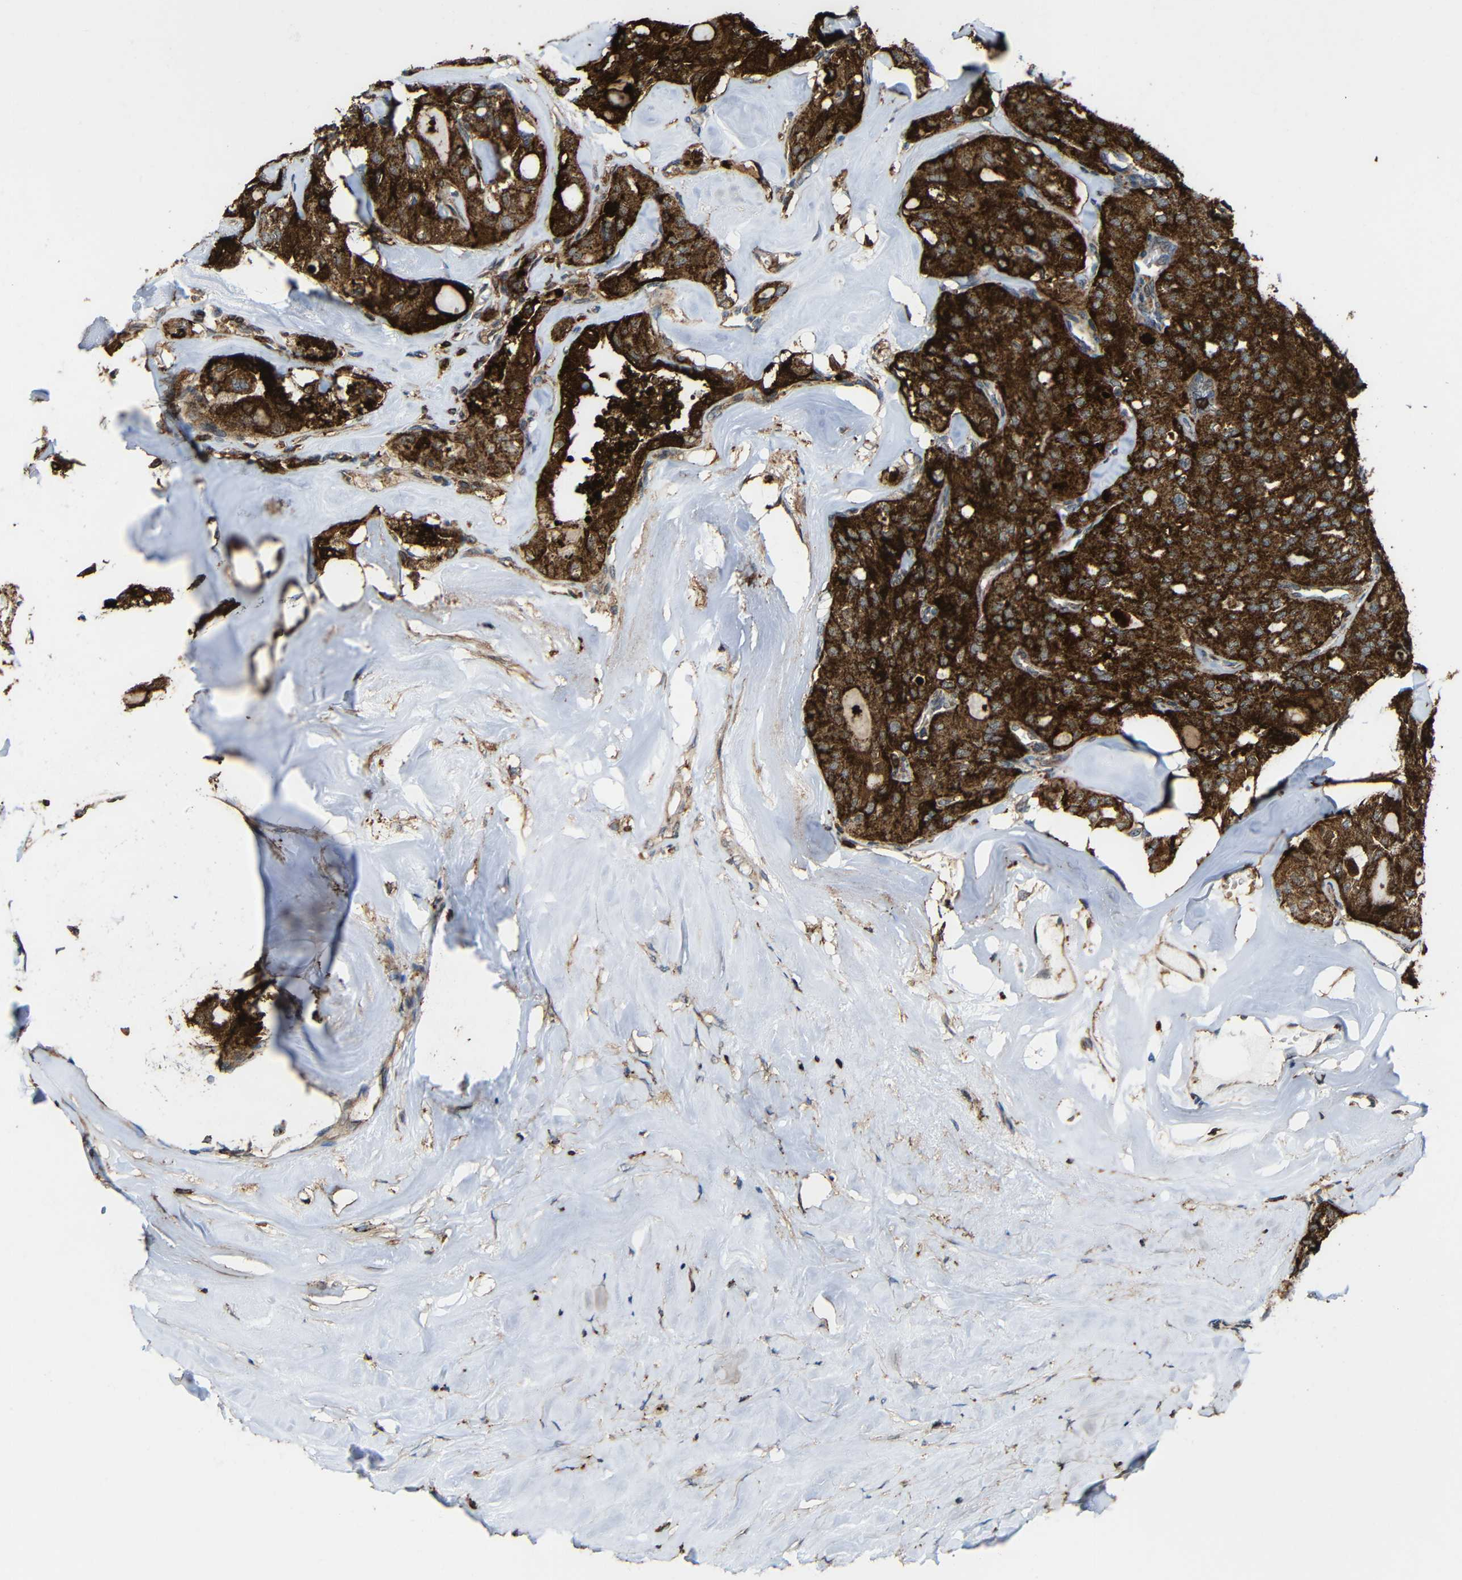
{"staining": {"intensity": "strong", "quantity": ">75%", "location": "cytoplasmic/membranous"}, "tissue": "thyroid cancer", "cell_type": "Tumor cells", "image_type": "cancer", "snomed": [{"axis": "morphology", "description": "Follicular adenoma carcinoma, NOS"}, {"axis": "topography", "description": "Thyroid gland"}], "caption": "High-magnification brightfield microscopy of thyroid cancer stained with DAB (3,3'-diaminobenzidine) (brown) and counterstained with hematoxylin (blue). tumor cells exhibit strong cytoplasmic/membranous staining is appreciated in approximately>75% of cells. The protein is stained brown, and the nuclei are stained in blue (DAB IHC with brightfield microscopy, high magnification).", "gene": "C1GALT1", "patient": {"sex": "male", "age": 75}}